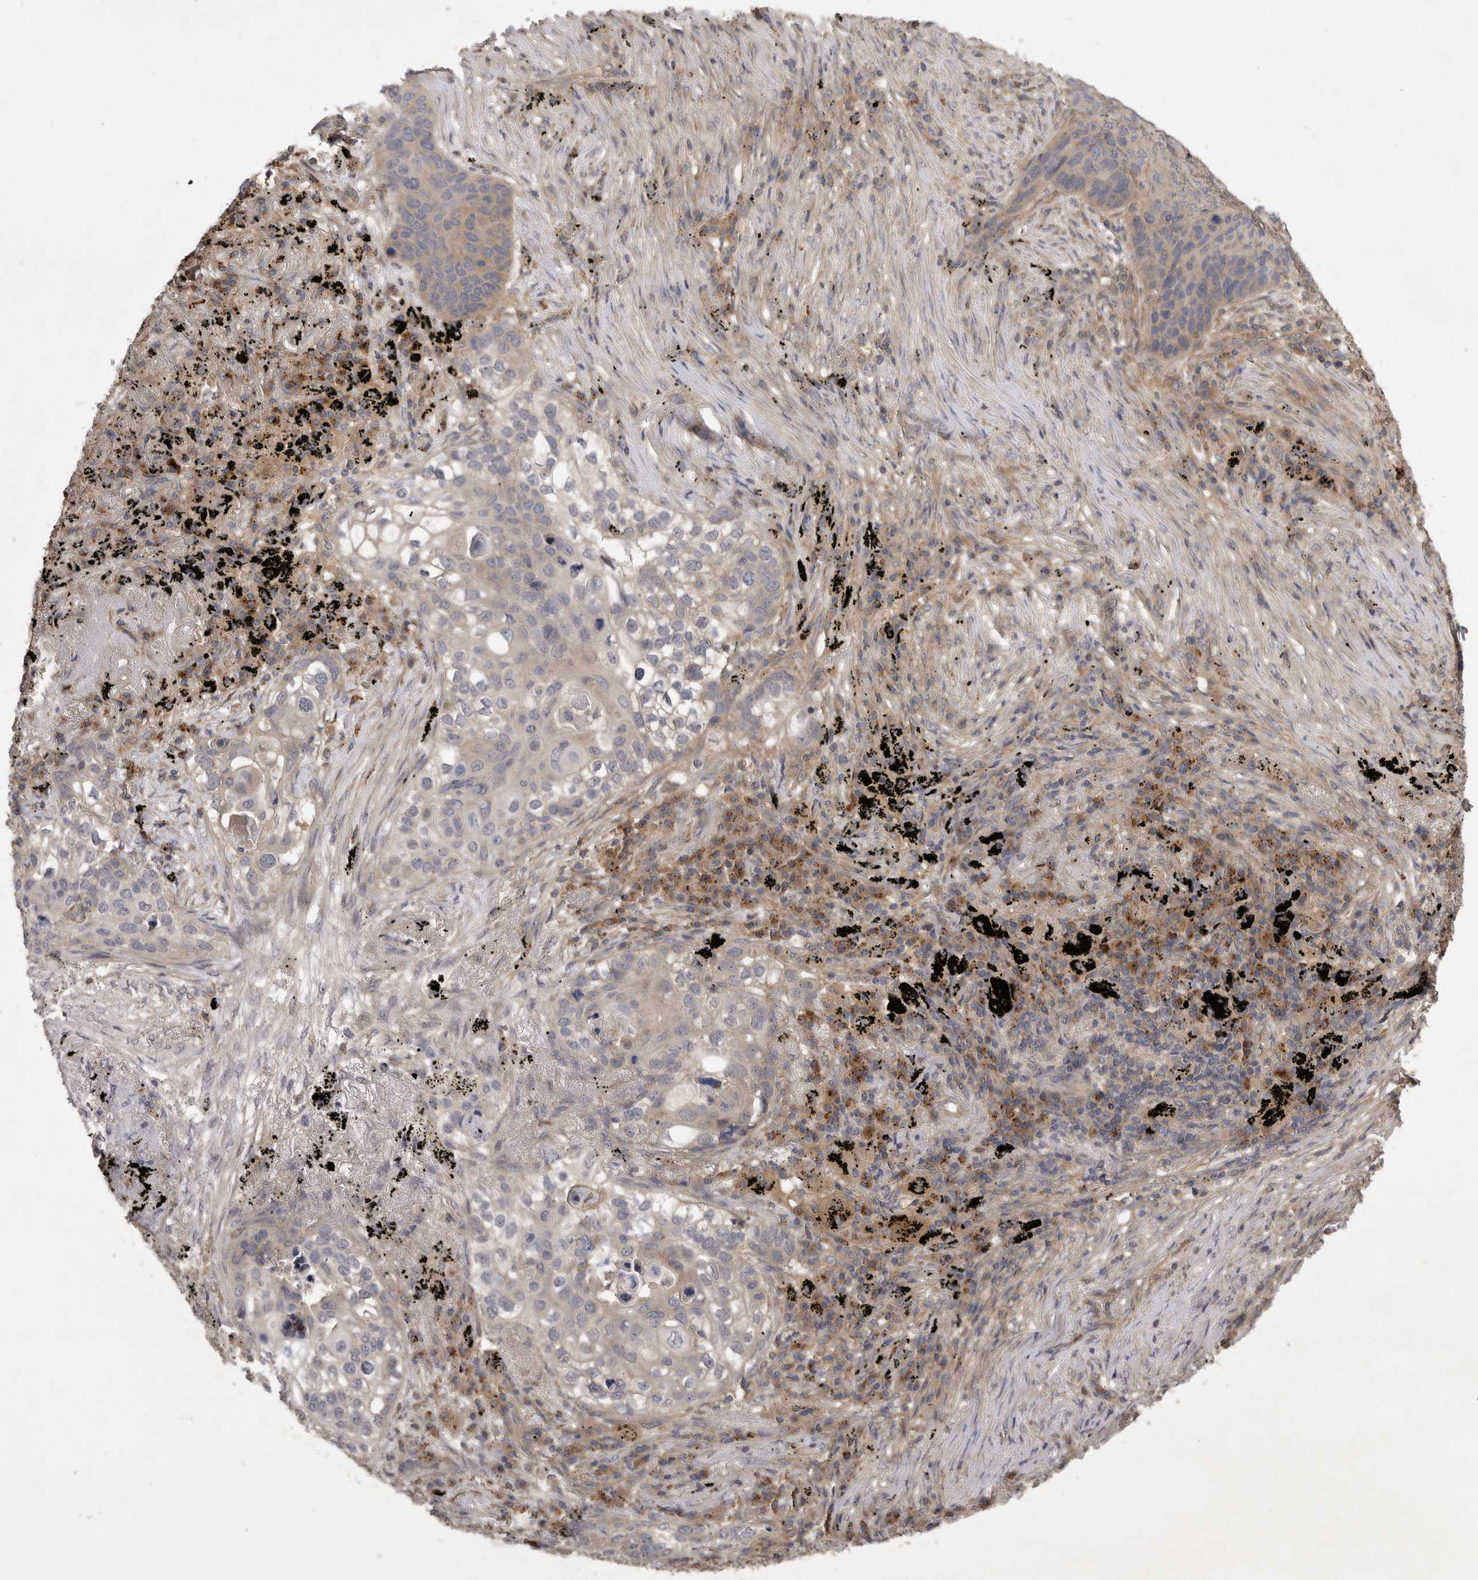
{"staining": {"intensity": "negative", "quantity": "none", "location": "none"}, "tissue": "lung cancer", "cell_type": "Tumor cells", "image_type": "cancer", "snomed": [{"axis": "morphology", "description": "Squamous cell carcinoma, NOS"}, {"axis": "topography", "description": "Lung"}], "caption": "A high-resolution image shows immunohistochemistry staining of lung cancer, which demonstrates no significant staining in tumor cells.", "gene": "ZNF232", "patient": {"sex": "female", "age": 63}}